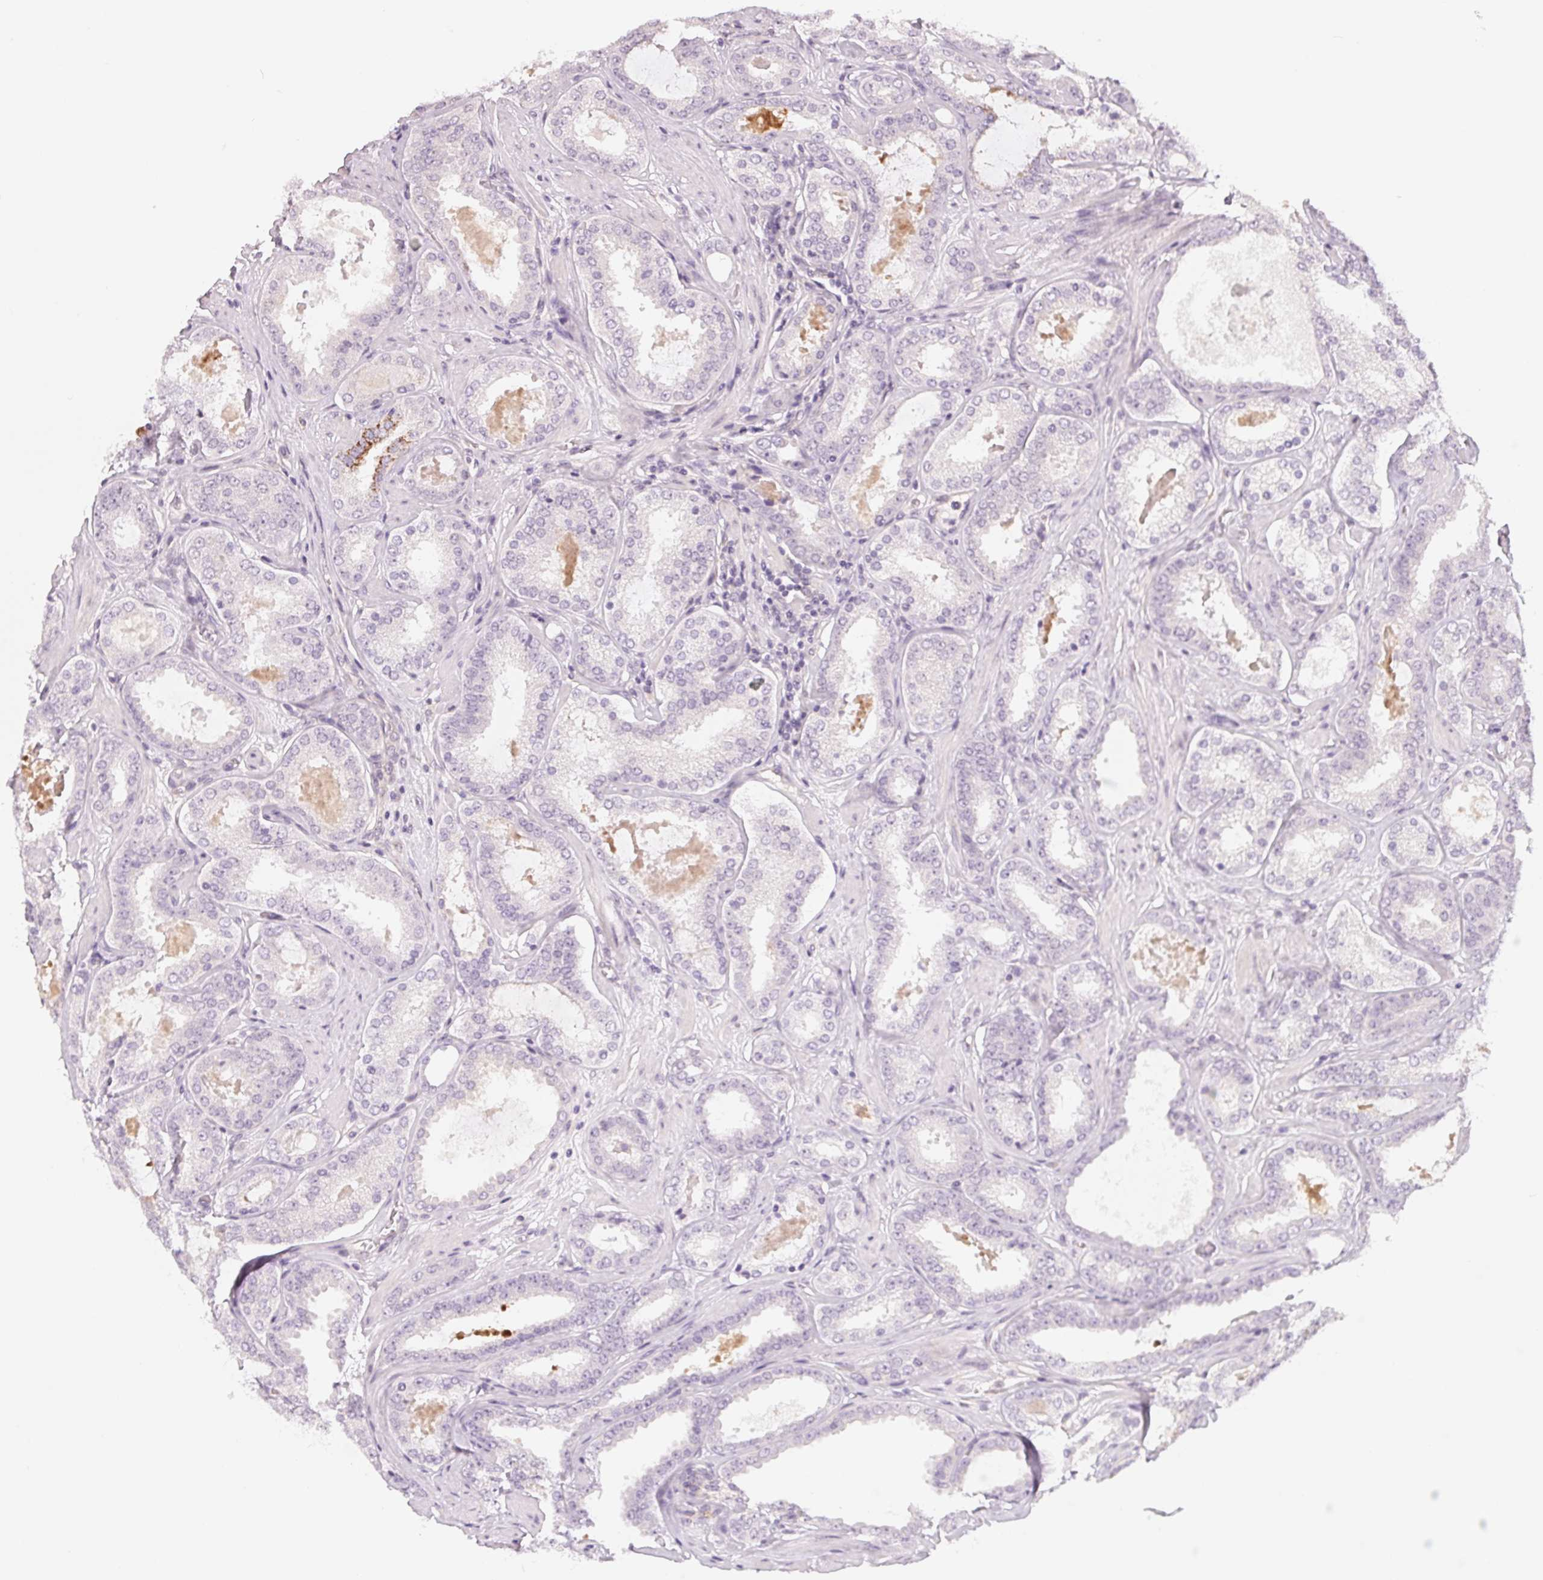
{"staining": {"intensity": "negative", "quantity": "none", "location": "none"}, "tissue": "prostate cancer", "cell_type": "Tumor cells", "image_type": "cancer", "snomed": [{"axis": "morphology", "description": "Adenocarcinoma, High grade"}, {"axis": "topography", "description": "Prostate"}], "caption": "Tumor cells show no significant protein staining in prostate high-grade adenocarcinoma.", "gene": "CFC1", "patient": {"sex": "male", "age": 63}}